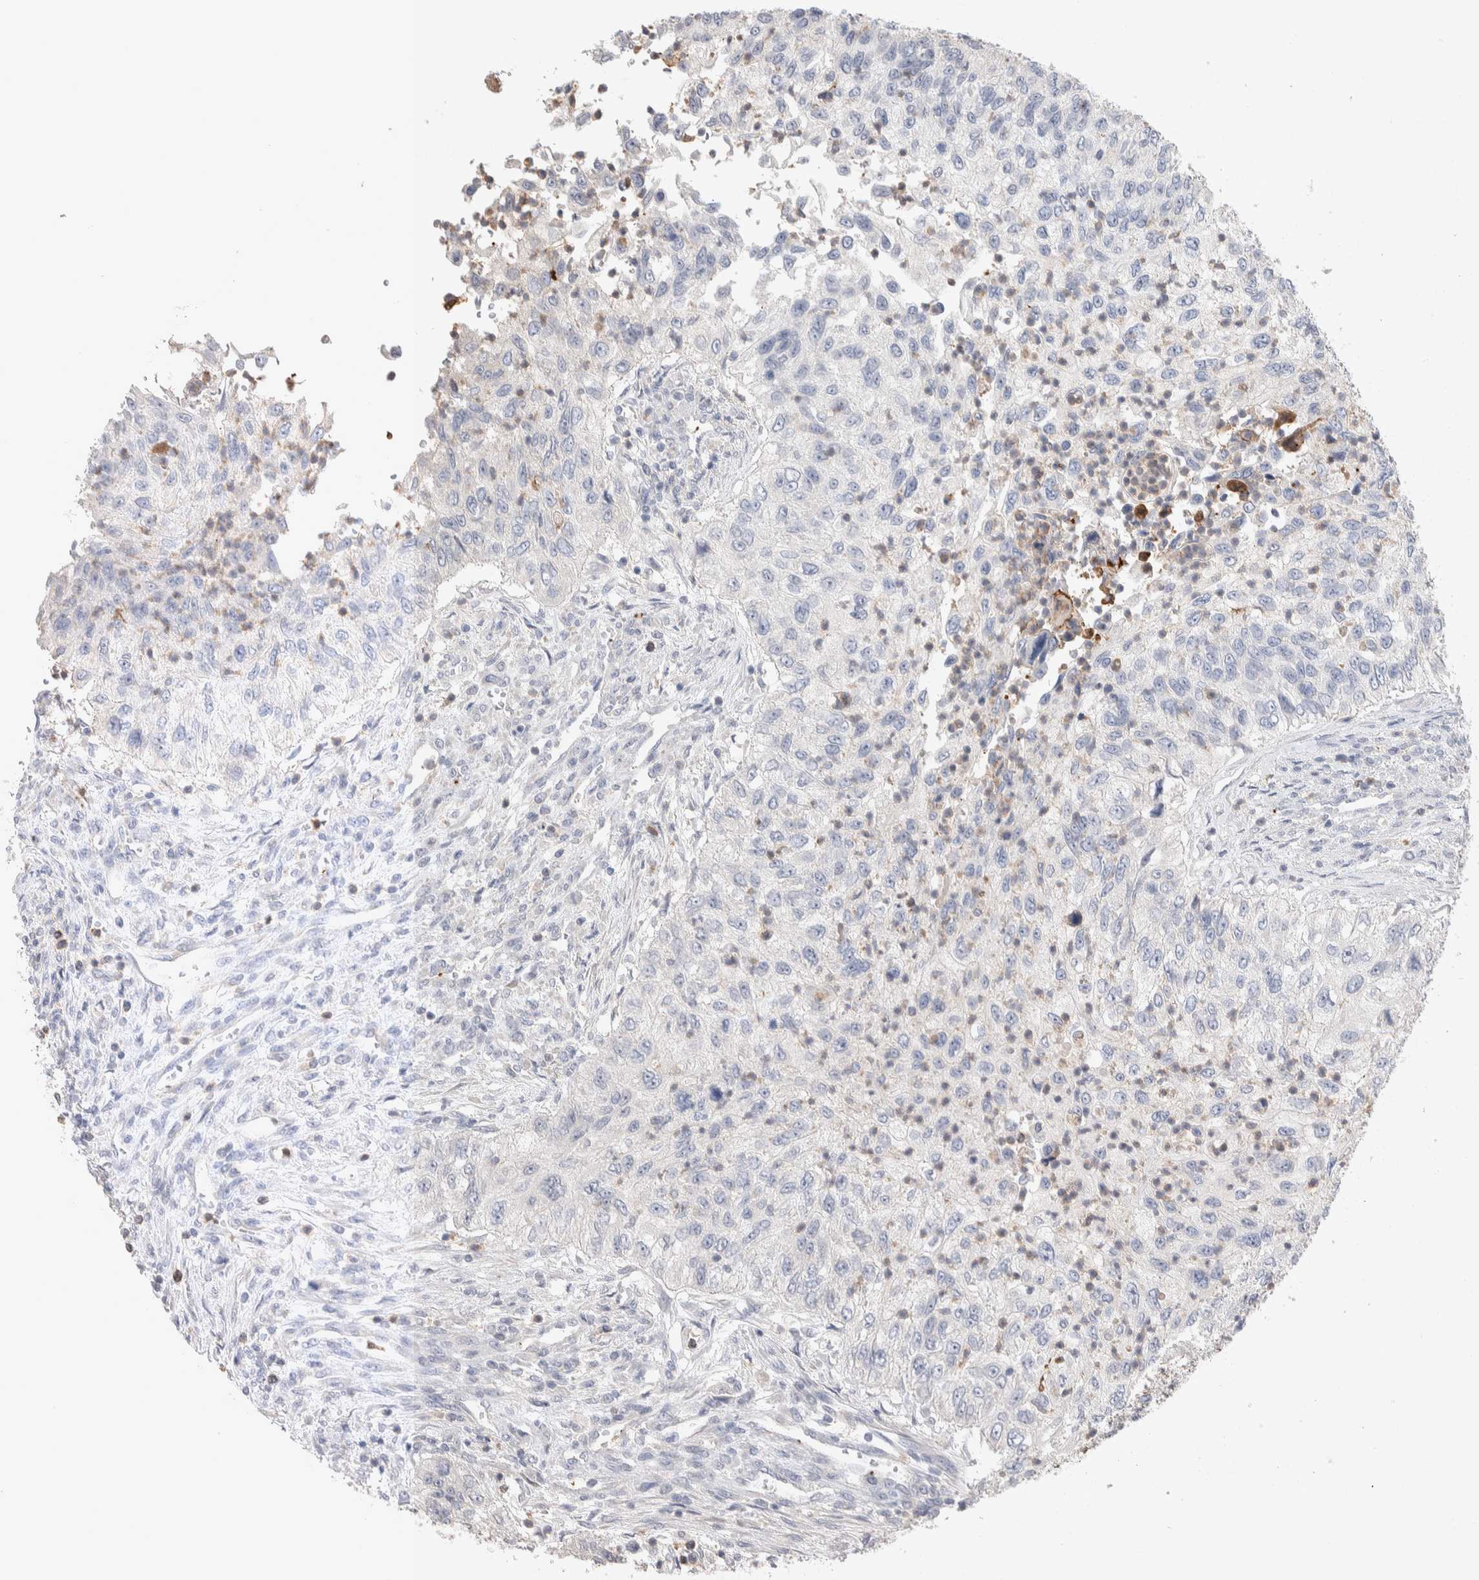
{"staining": {"intensity": "negative", "quantity": "none", "location": "none"}, "tissue": "urothelial cancer", "cell_type": "Tumor cells", "image_type": "cancer", "snomed": [{"axis": "morphology", "description": "Urothelial carcinoma, High grade"}, {"axis": "topography", "description": "Urinary bladder"}], "caption": "Urothelial cancer was stained to show a protein in brown. There is no significant expression in tumor cells.", "gene": "FFAR2", "patient": {"sex": "female", "age": 60}}